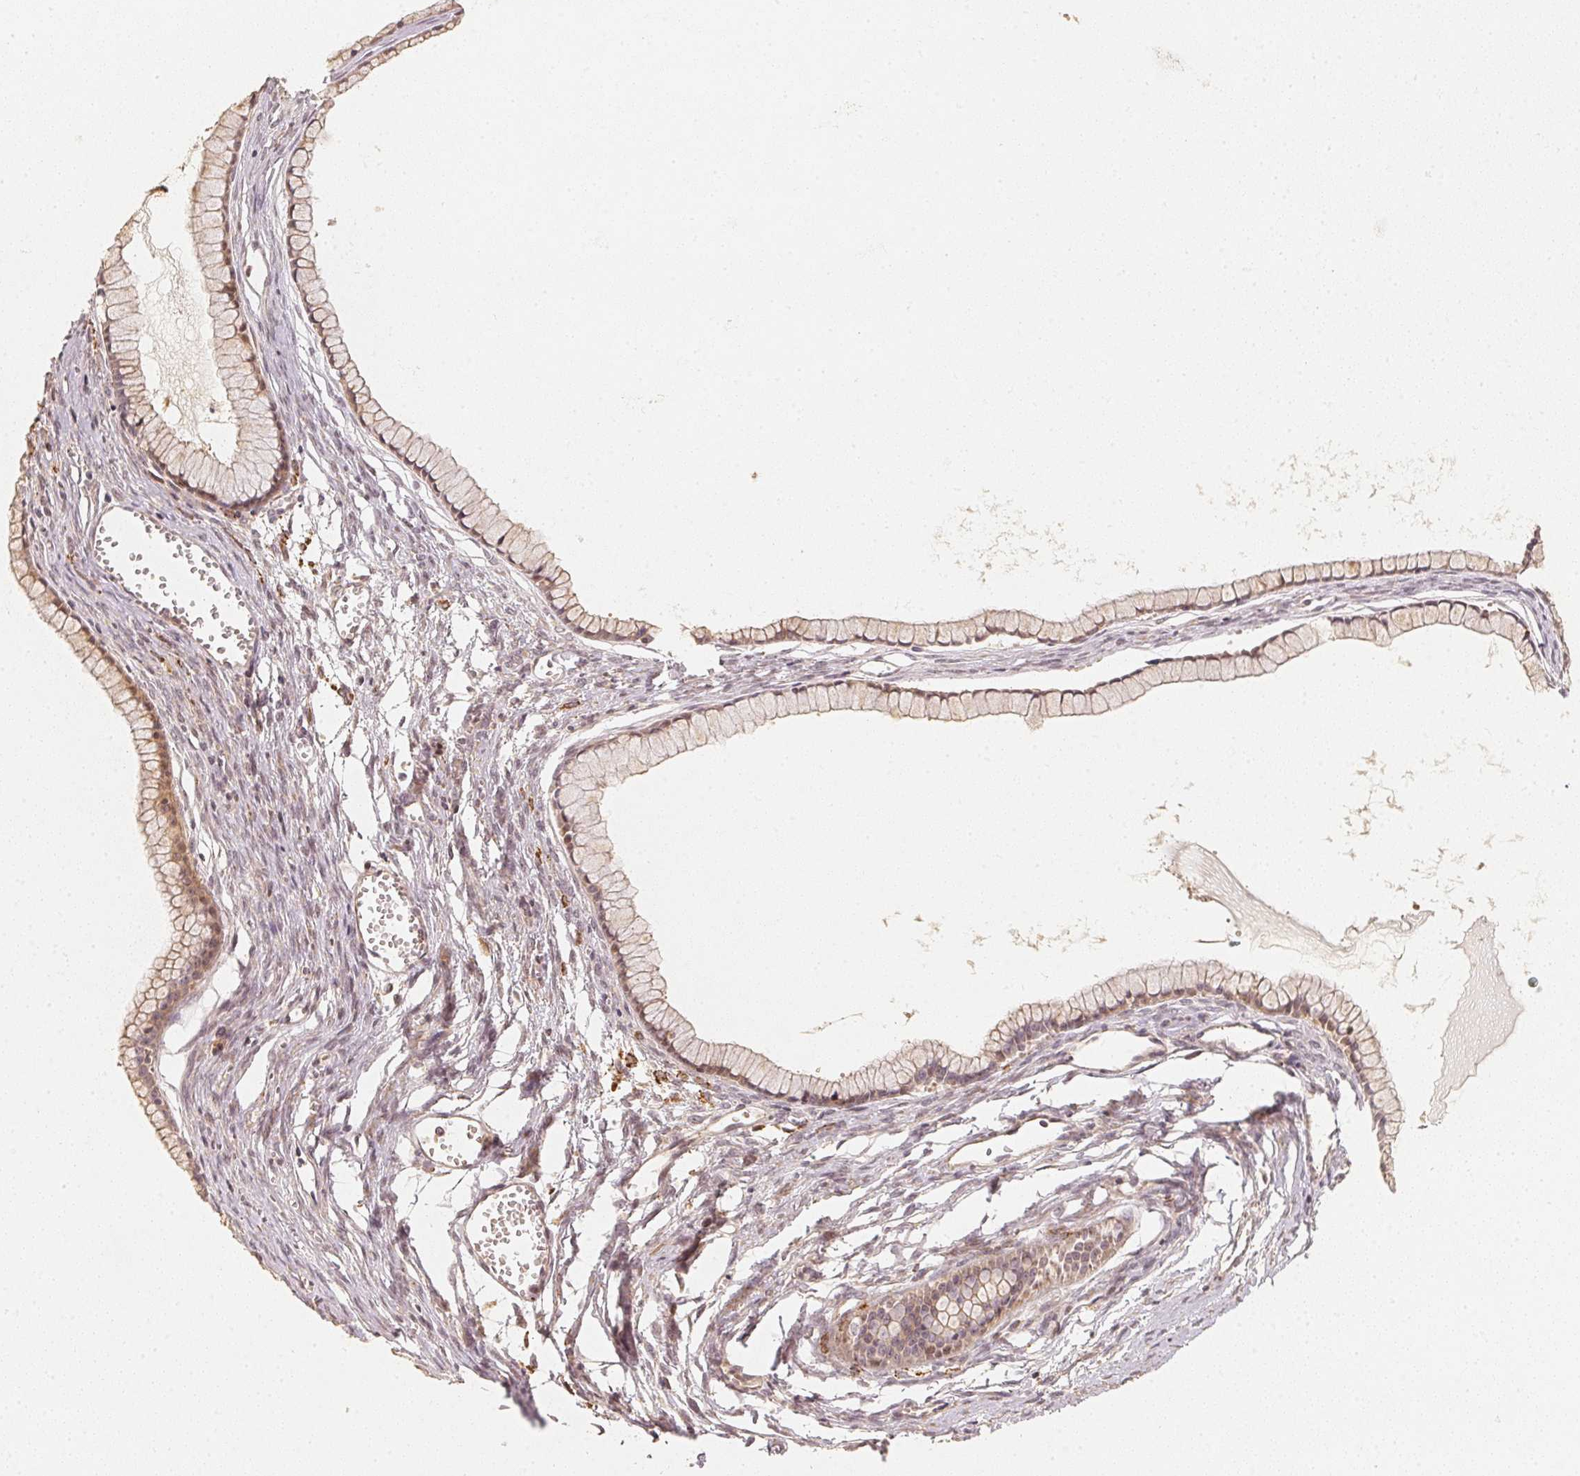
{"staining": {"intensity": "negative", "quantity": "none", "location": "none"}, "tissue": "ovarian cancer", "cell_type": "Tumor cells", "image_type": "cancer", "snomed": [{"axis": "morphology", "description": "Cystadenocarcinoma, mucinous, NOS"}, {"axis": "topography", "description": "Ovary"}], "caption": "Human ovarian cancer stained for a protein using immunohistochemistry (IHC) exhibits no staining in tumor cells.", "gene": "SERPINE1", "patient": {"sex": "female", "age": 41}}